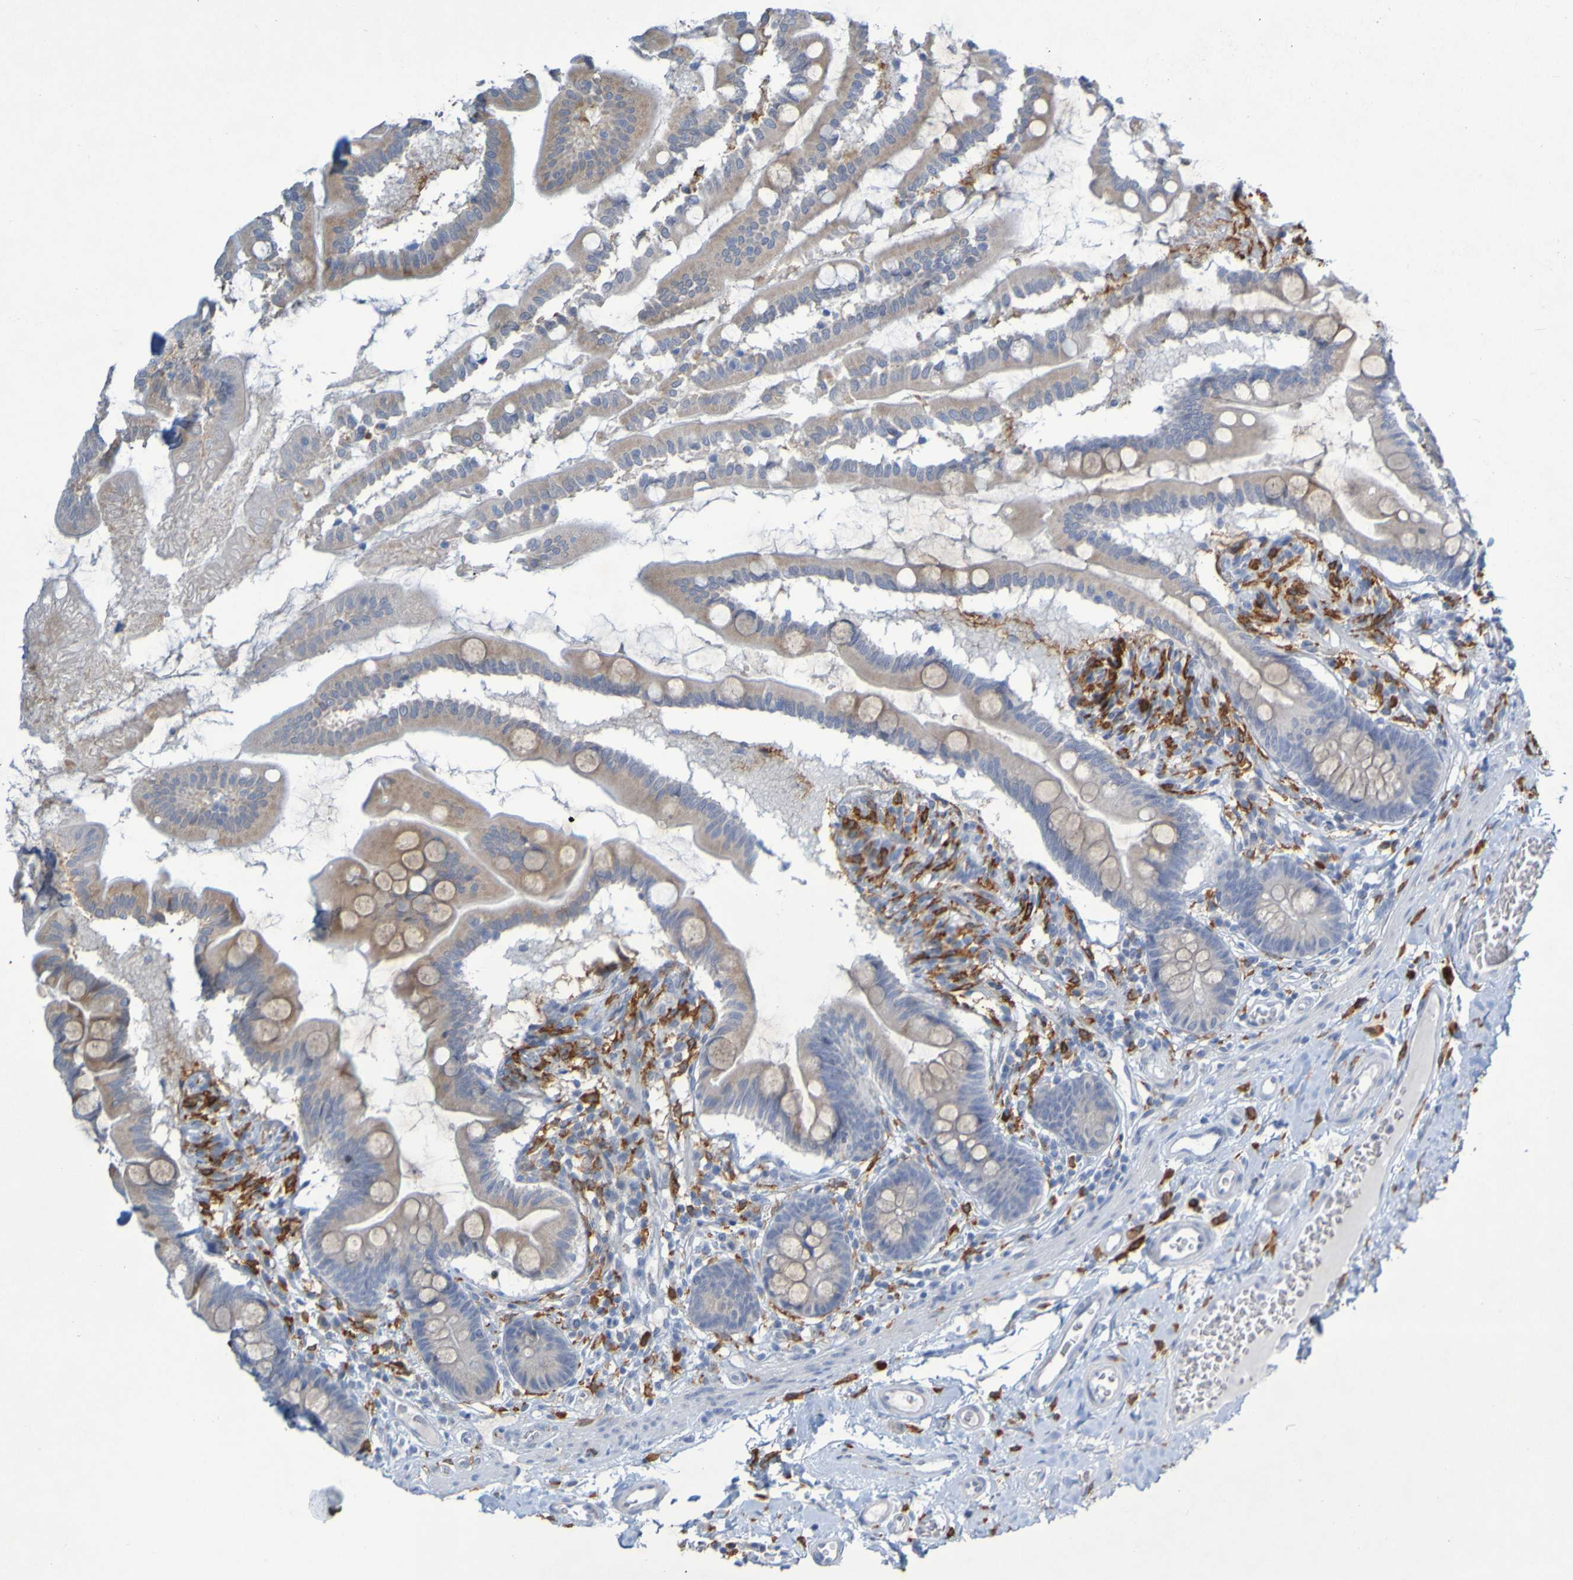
{"staining": {"intensity": "weak", "quantity": ">75%", "location": "cytoplasmic/membranous"}, "tissue": "small intestine", "cell_type": "Glandular cells", "image_type": "normal", "snomed": [{"axis": "morphology", "description": "Normal tissue, NOS"}, {"axis": "topography", "description": "Small intestine"}], "caption": "Small intestine stained for a protein displays weak cytoplasmic/membranous positivity in glandular cells.", "gene": "LILRB5", "patient": {"sex": "female", "age": 56}}